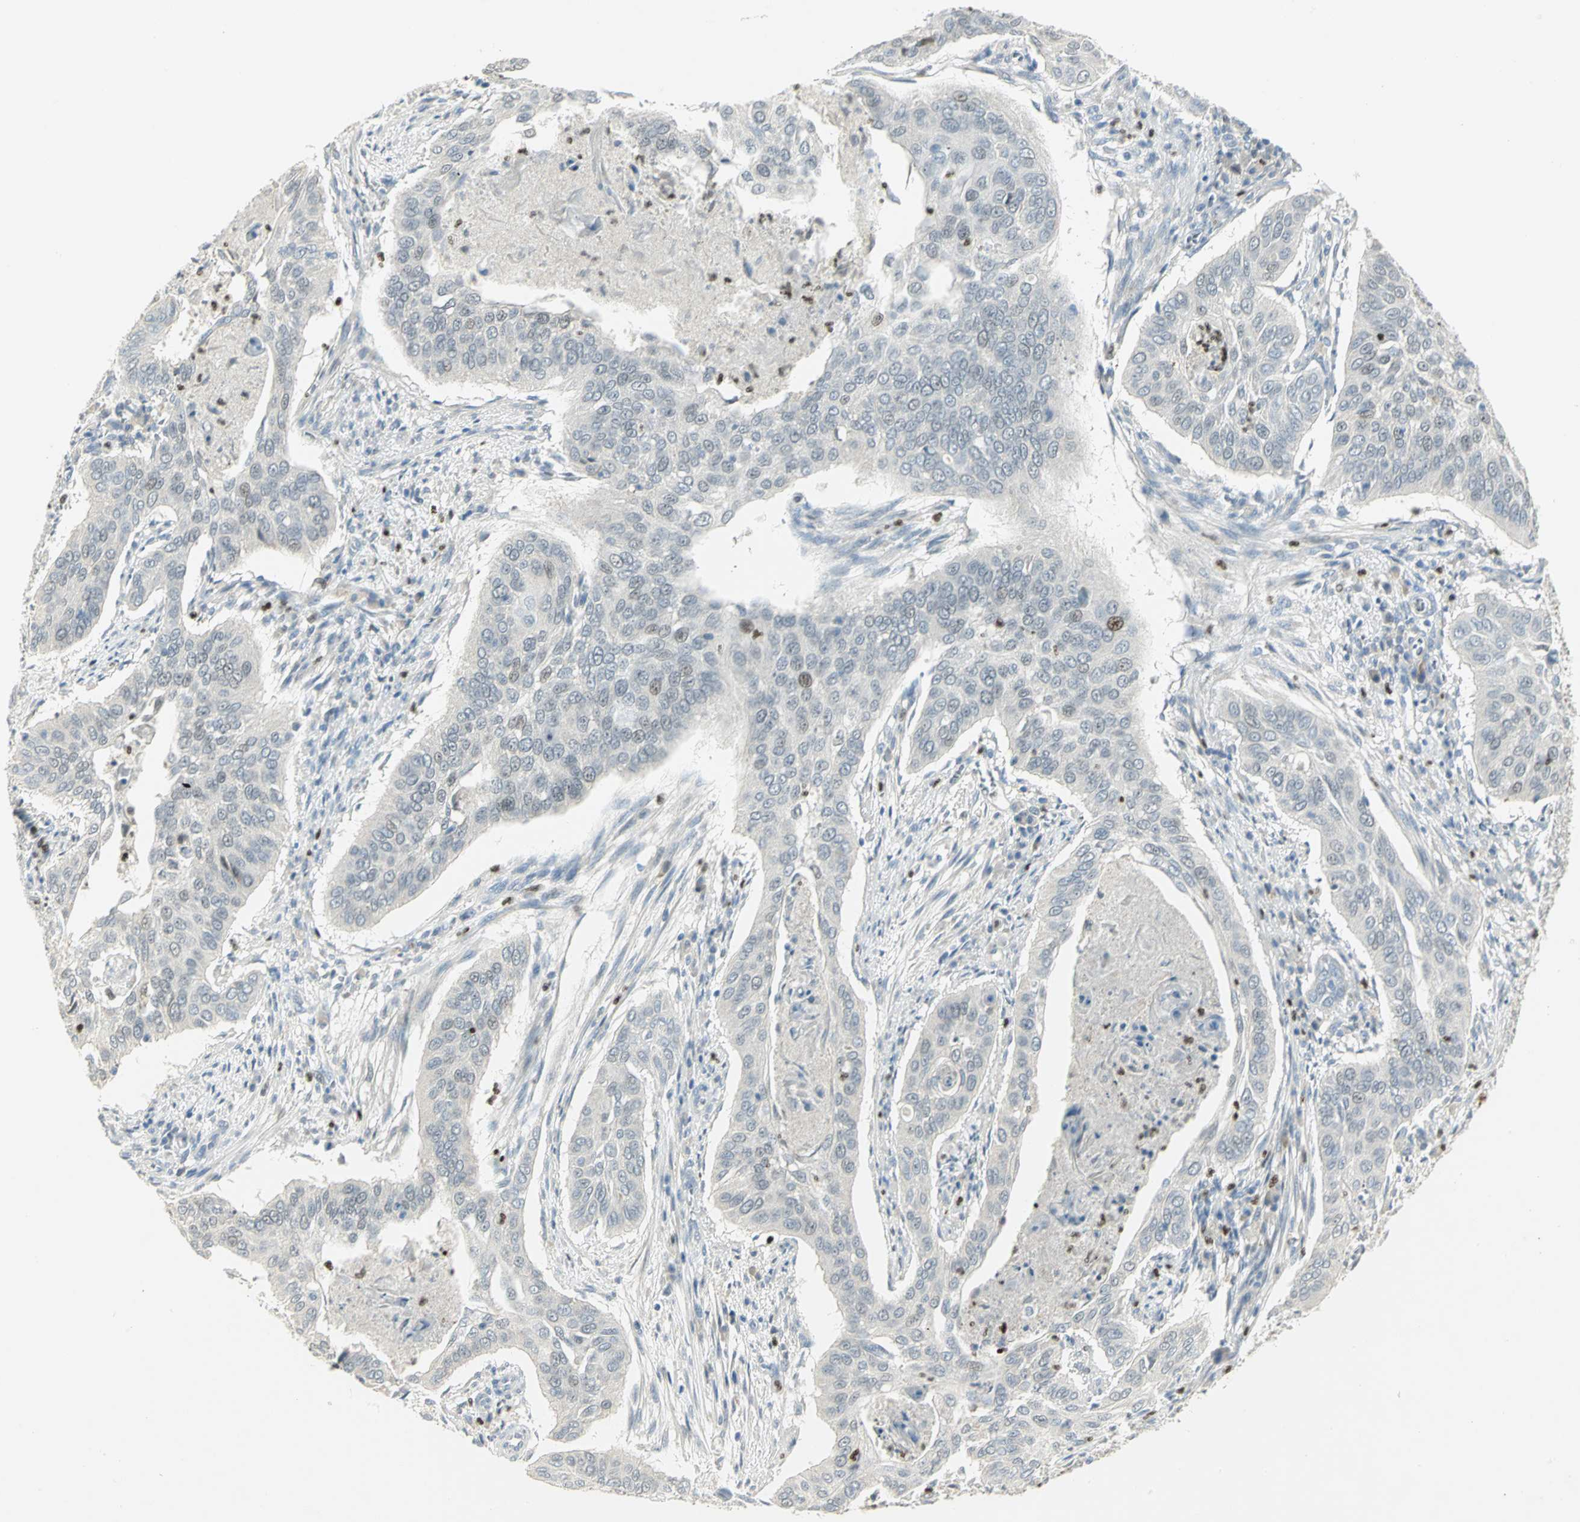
{"staining": {"intensity": "moderate", "quantity": "<25%", "location": "nuclear"}, "tissue": "cervical cancer", "cell_type": "Tumor cells", "image_type": "cancer", "snomed": [{"axis": "morphology", "description": "Squamous cell carcinoma, NOS"}, {"axis": "topography", "description": "Cervix"}], "caption": "Cervical cancer stained for a protein (brown) exhibits moderate nuclear positive staining in about <25% of tumor cells.", "gene": "BCL6", "patient": {"sex": "female", "age": 39}}